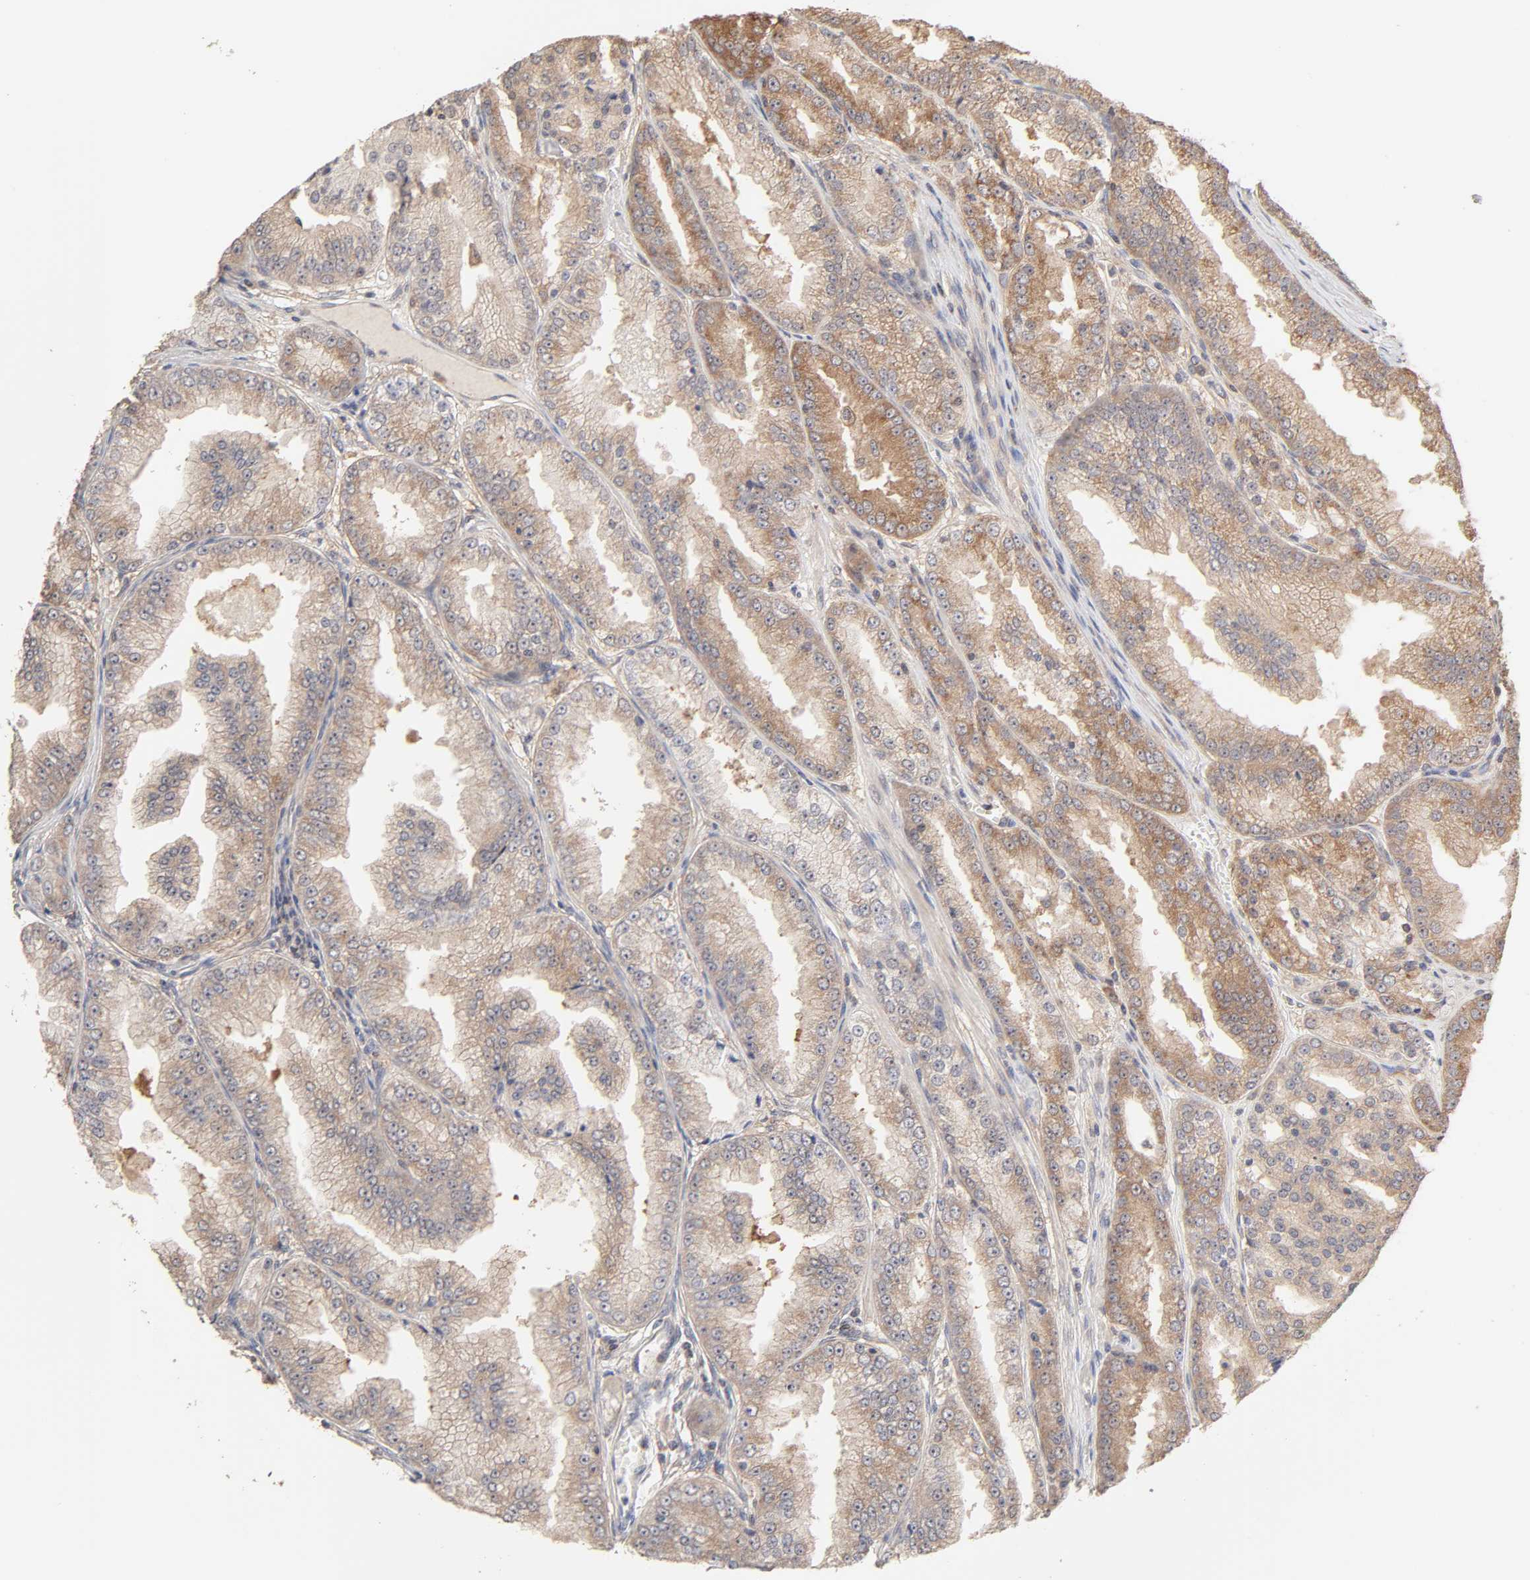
{"staining": {"intensity": "weak", "quantity": ">75%", "location": "cytoplasmic/membranous"}, "tissue": "prostate cancer", "cell_type": "Tumor cells", "image_type": "cancer", "snomed": [{"axis": "morphology", "description": "Adenocarcinoma, High grade"}, {"axis": "topography", "description": "Prostate"}], "caption": "A low amount of weak cytoplasmic/membranous positivity is appreciated in approximately >75% of tumor cells in adenocarcinoma (high-grade) (prostate) tissue. (brown staining indicates protein expression, while blue staining denotes nuclei).", "gene": "AP1G2", "patient": {"sex": "male", "age": 61}}